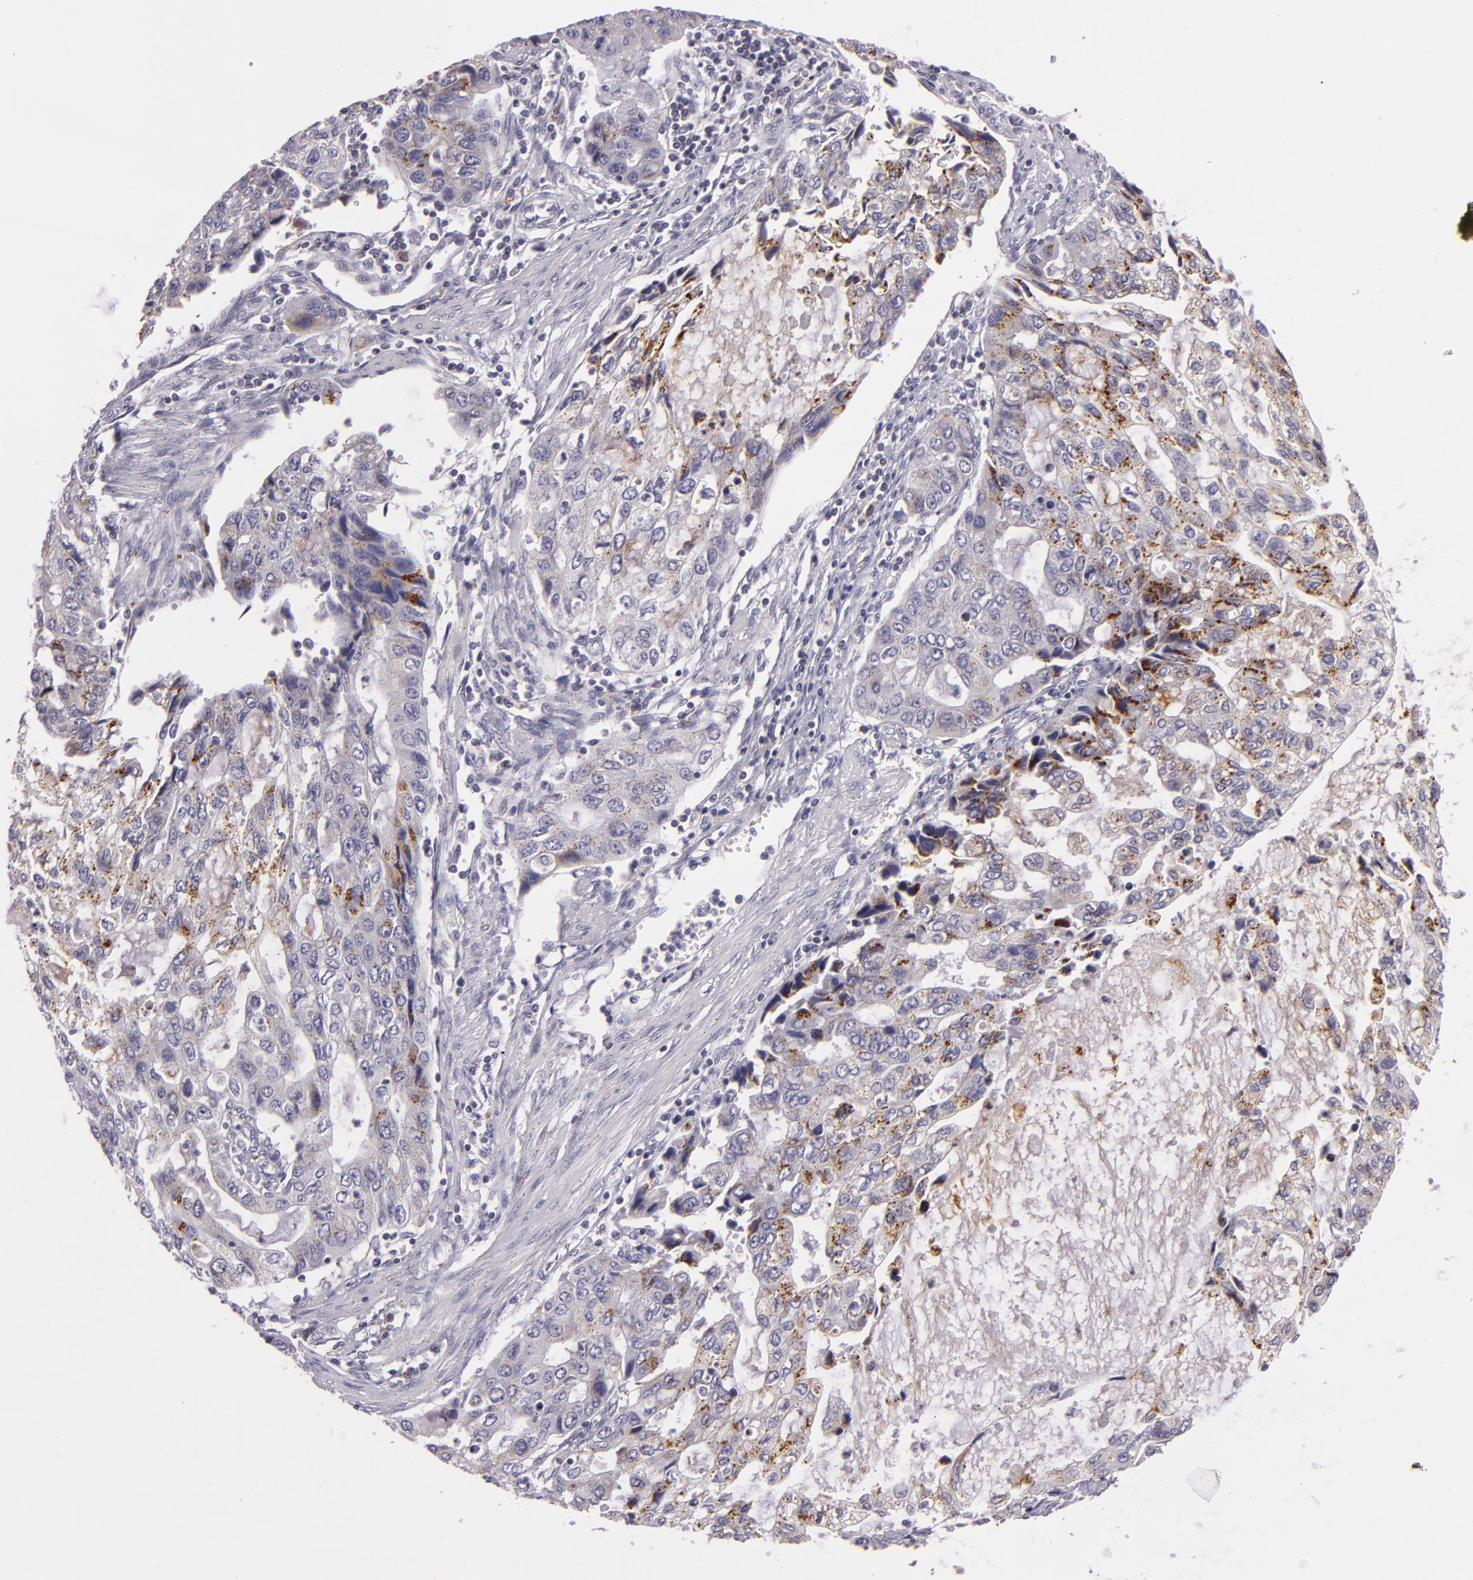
{"staining": {"intensity": "moderate", "quantity": "25%-75%", "location": "cytoplasmic/membranous"}, "tissue": "stomach cancer", "cell_type": "Tumor cells", "image_type": "cancer", "snomed": [{"axis": "morphology", "description": "Adenocarcinoma, NOS"}, {"axis": "topography", "description": "Stomach, upper"}], "caption": "Protein expression analysis of adenocarcinoma (stomach) demonstrates moderate cytoplasmic/membranous expression in about 25%-75% of tumor cells.", "gene": "CILK1", "patient": {"sex": "female", "age": 52}}